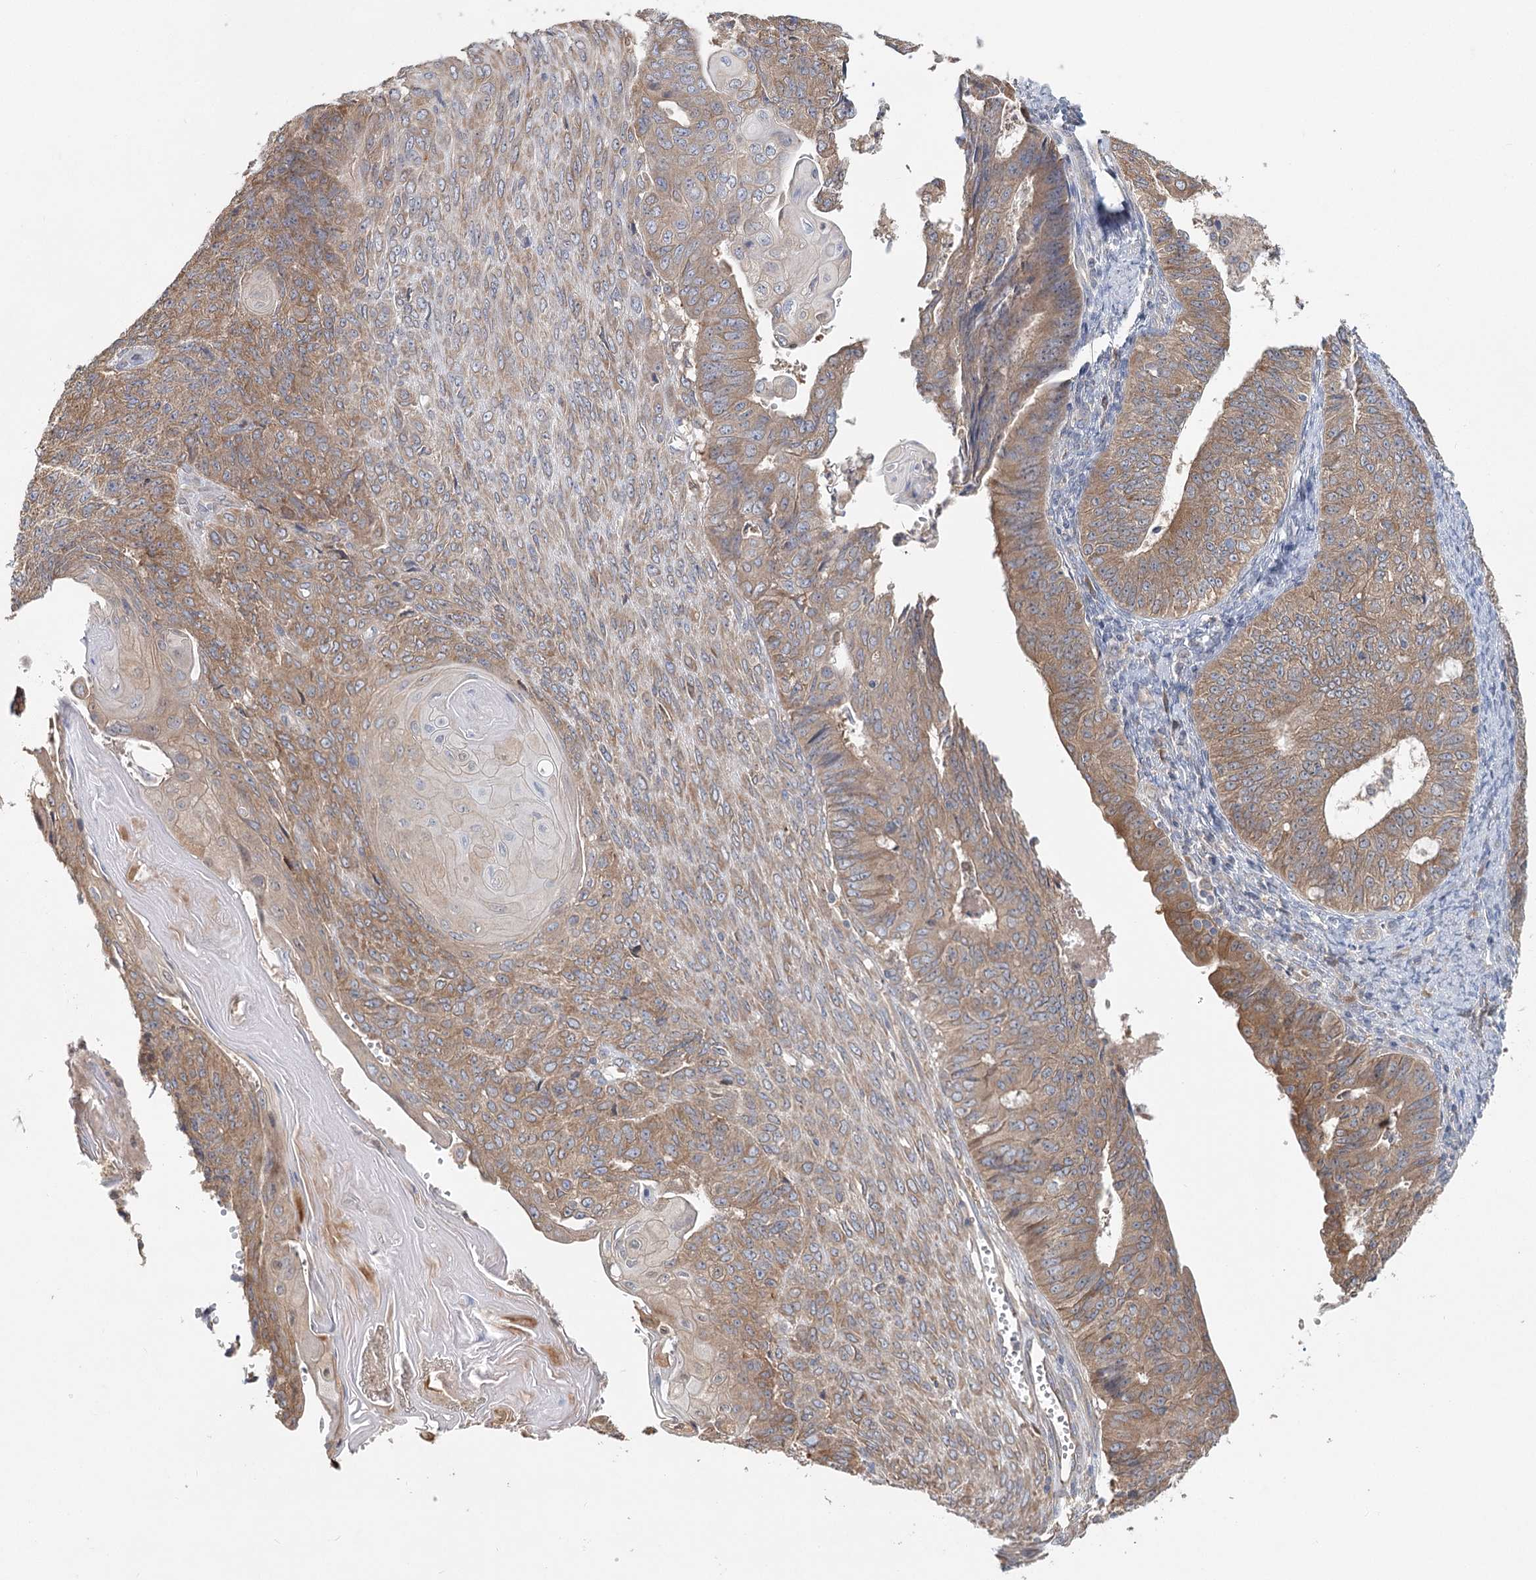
{"staining": {"intensity": "moderate", "quantity": ">75%", "location": "cytoplasmic/membranous"}, "tissue": "endometrial cancer", "cell_type": "Tumor cells", "image_type": "cancer", "snomed": [{"axis": "morphology", "description": "Adenocarcinoma, NOS"}, {"axis": "topography", "description": "Endometrium"}], "caption": "Moderate cytoplasmic/membranous staining for a protein is appreciated in about >75% of tumor cells of endometrial cancer using immunohistochemistry.", "gene": "PAIP2", "patient": {"sex": "female", "age": 32}}